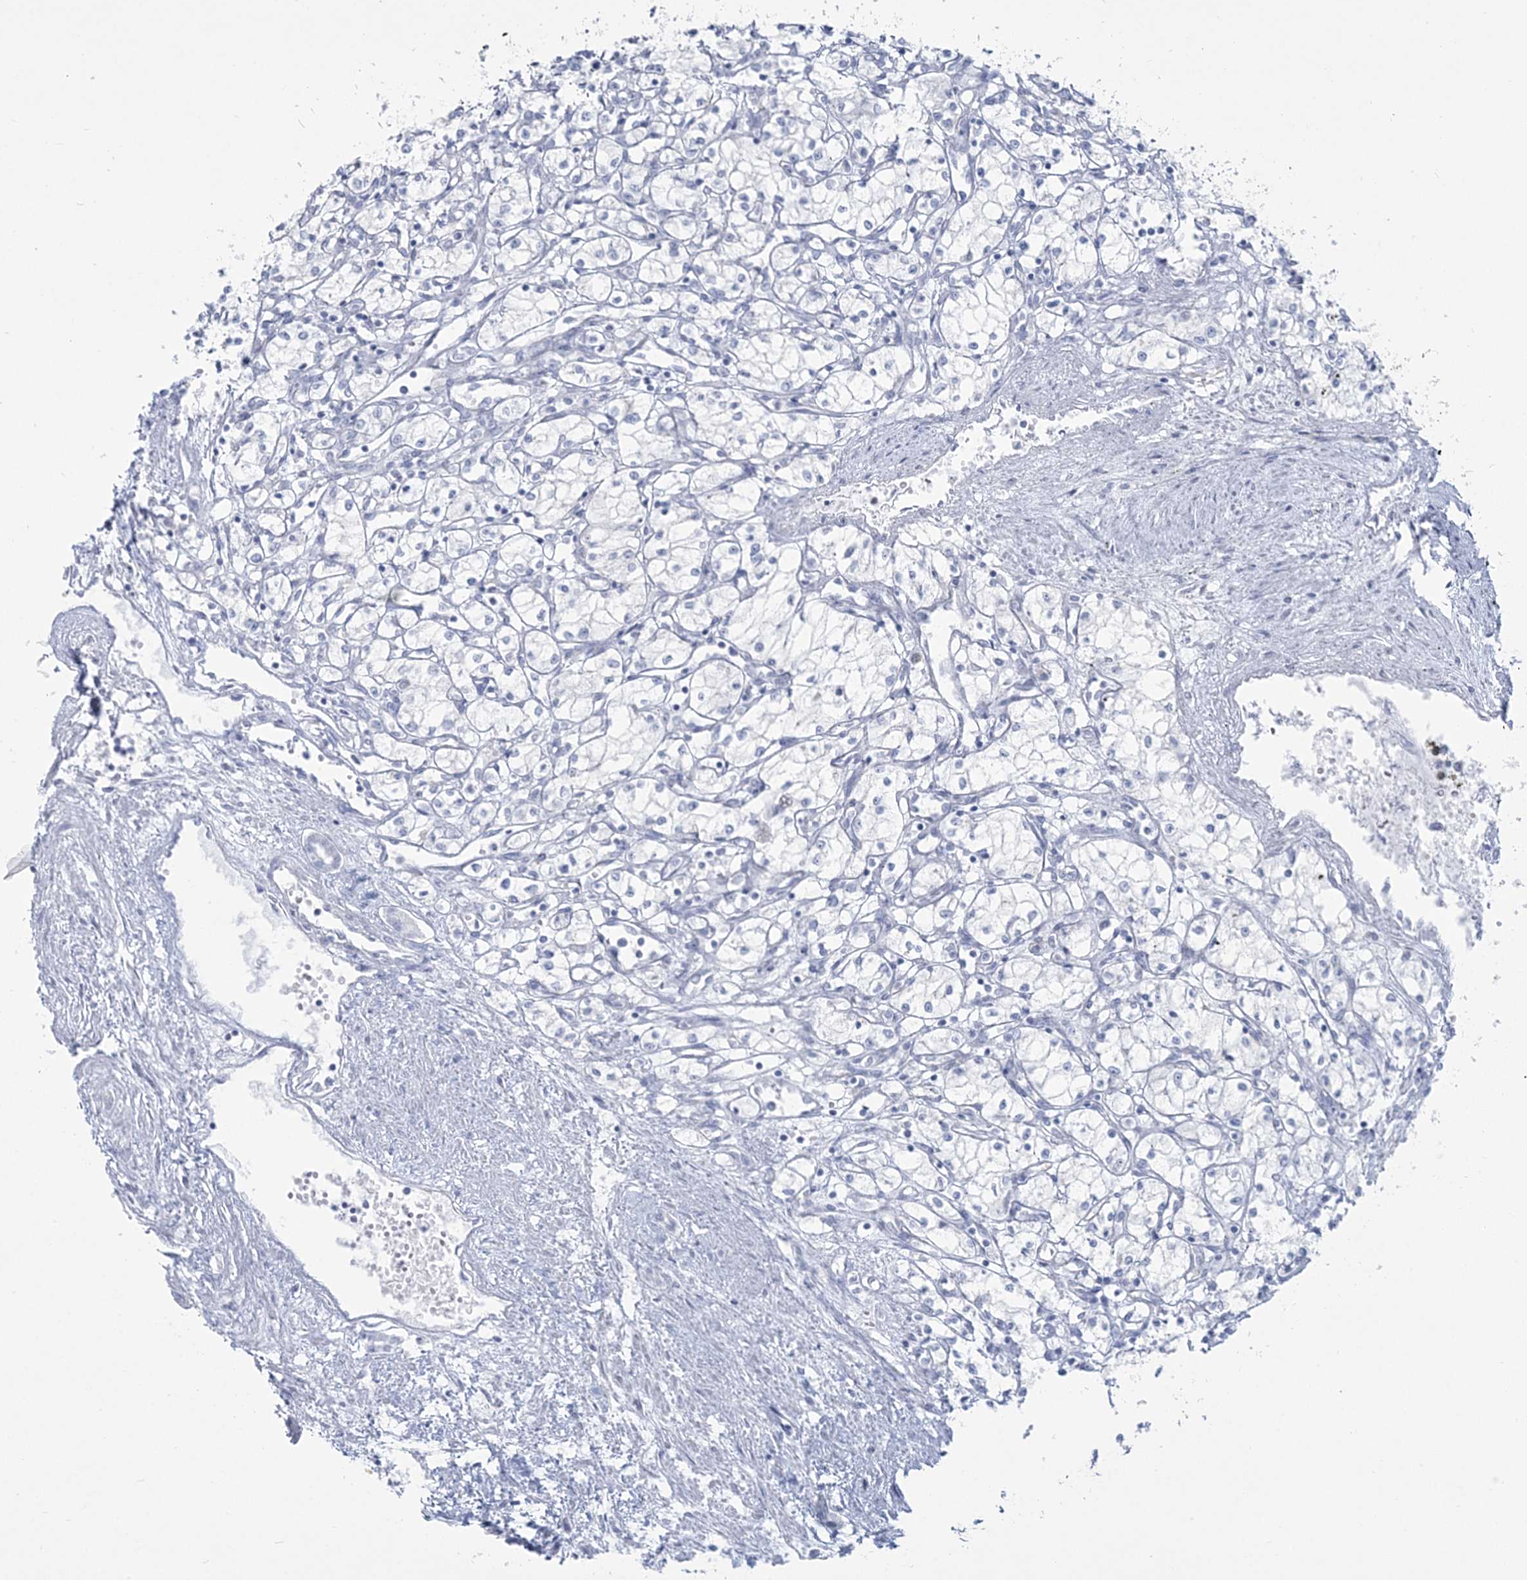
{"staining": {"intensity": "negative", "quantity": "none", "location": "none"}, "tissue": "renal cancer", "cell_type": "Tumor cells", "image_type": "cancer", "snomed": [{"axis": "morphology", "description": "Adenocarcinoma, NOS"}, {"axis": "topography", "description": "Kidney"}], "caption": "Micrograph shows no protein positivity in tumor cells of renal cancer tissue.", "gene": "ZNF843", "patient": {"sex": "male", "age": 59}}